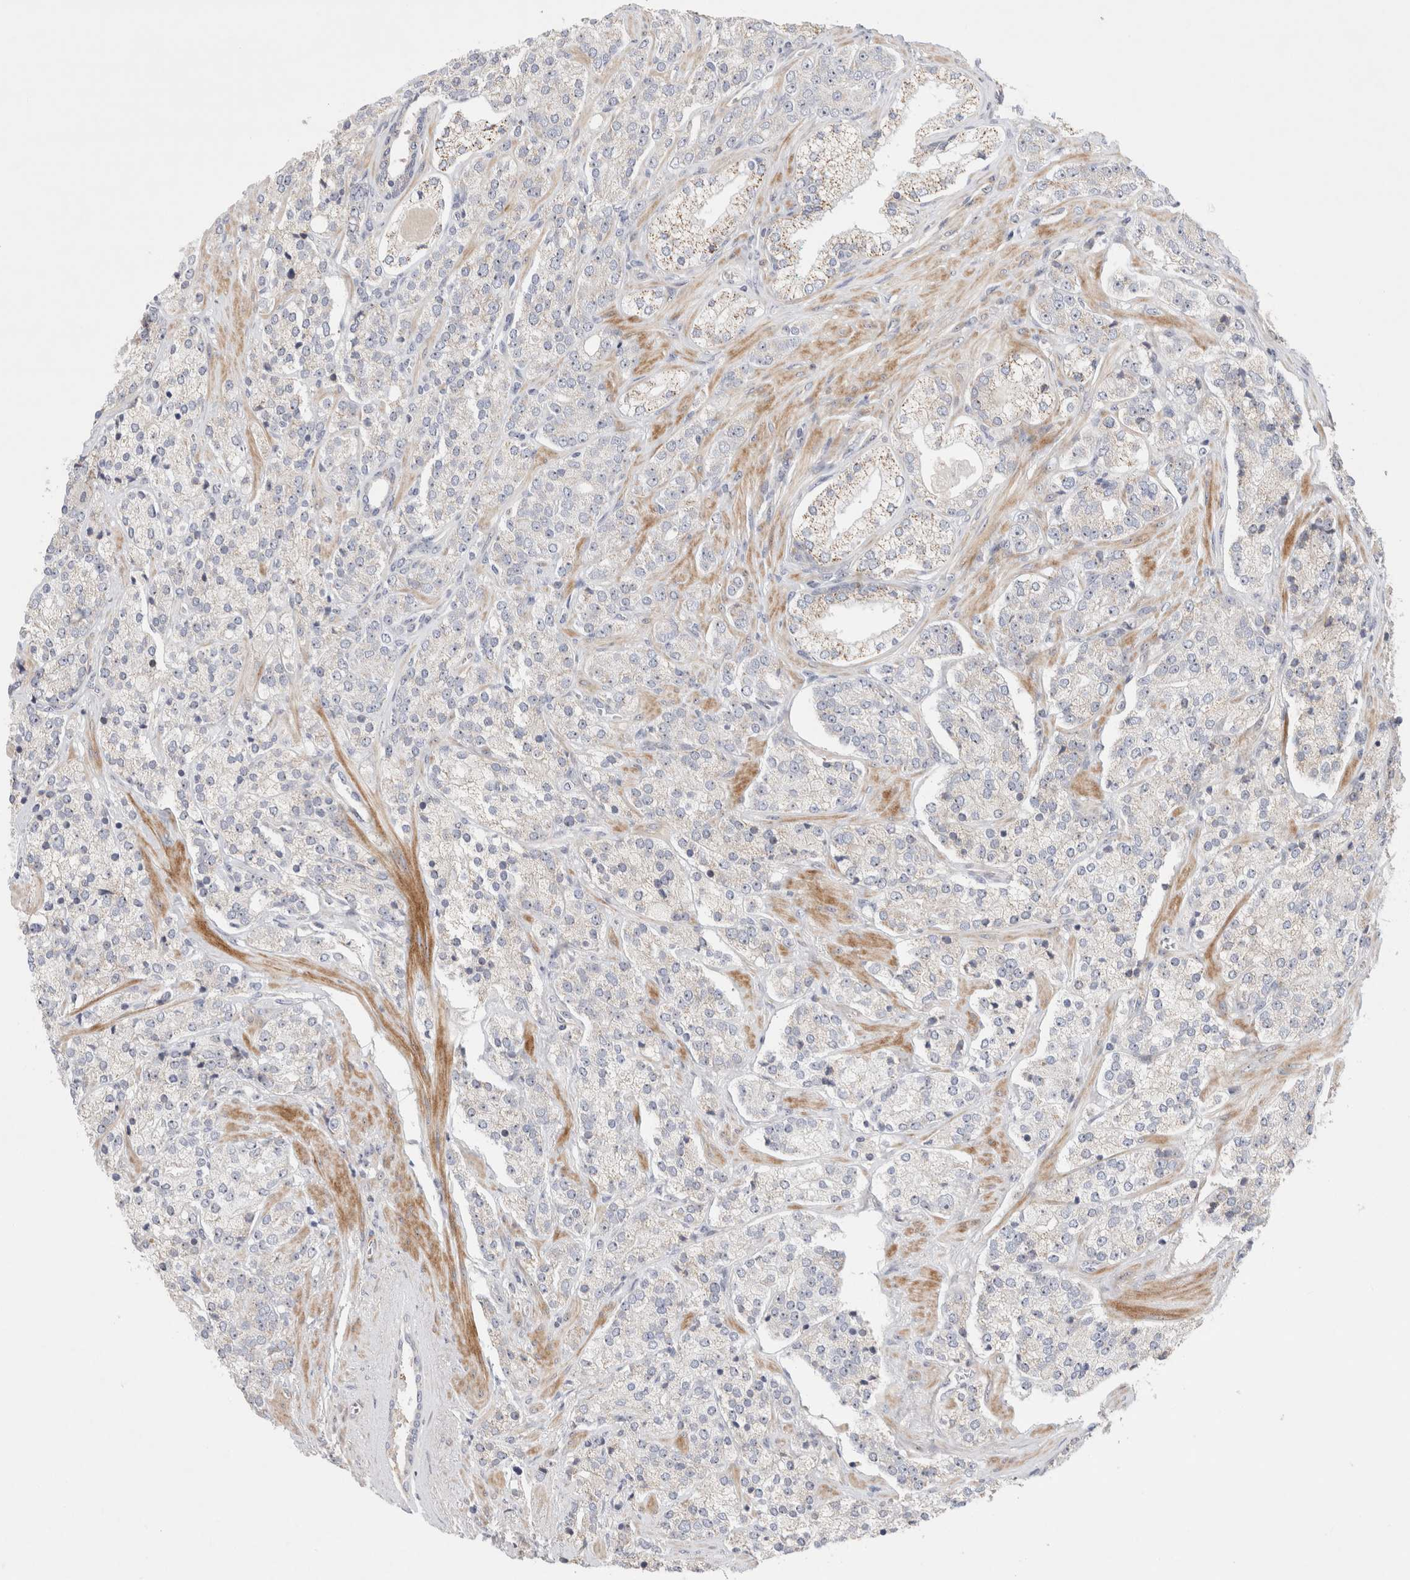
{"staining": {"intensity": "negative", "quantity": "none", "location": "none"}, "tissue": "prostate cancer", "cell_type": "Tumor cells", "image_type": "cancer", "snomed": [{"axis": "morphology", "description": "Adenocarcinoma, High grade"}, {"axis": "topography", "description": "Prostate"}], "caption": "An IHC micrograph of prostate cancer (adenocarcinoma (high-grade)) is shown. There is no staining in tumor cells of prostate cancer (adenocarcinoma (high-grade)).", "gene": "ECHDC2", "patient": {"sex": "male", "age": 71}}